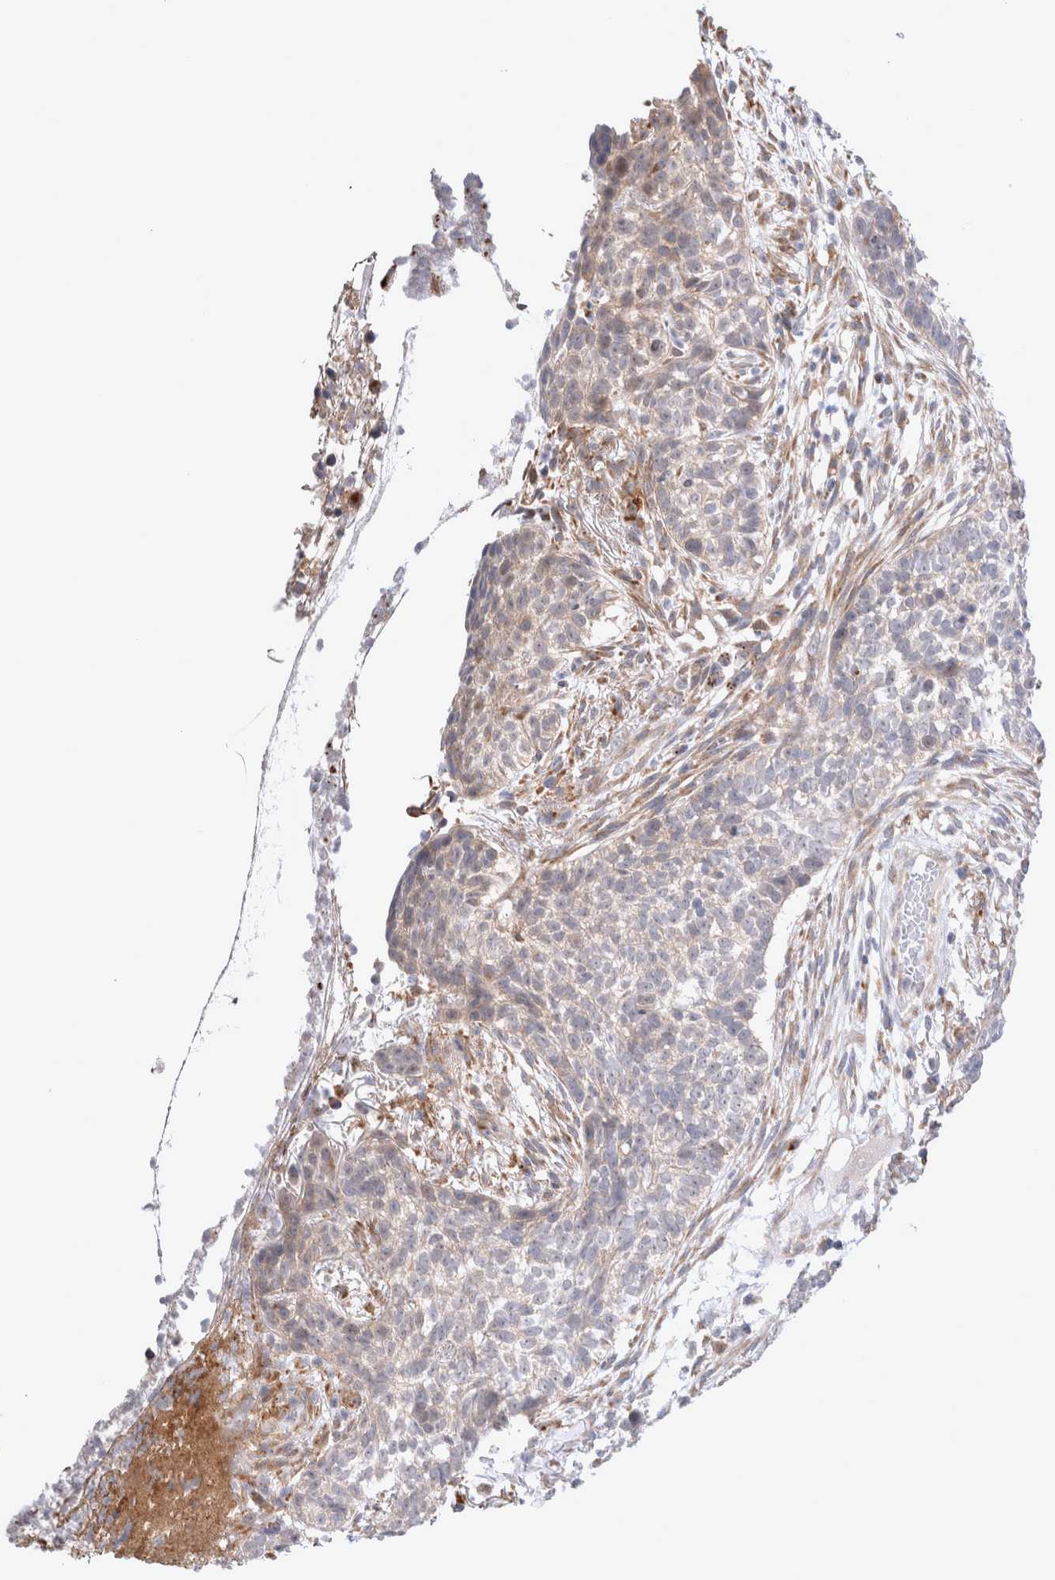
{"staining": {"intensity": "negative", "quantity": "none", "location": "none"}, "tissue": "skin cancer", "cell_type": "Tumor cells", "image_type": "cancer", "snomed": [{"axis": "morphology", "description": "Basal cell carcinoma"}, {"axis": "topography", "description": "Skin"}], "caption": "Immunohistochemical staining of skin basal cell carcinoma exhibits no significant expression in tumor cells. The staining is performed using DAB brown chromogen with nuclei counter-stained in using hematoxylin.", "gene": "NPC1", "patient": {"sex": "male", "age": 85}}